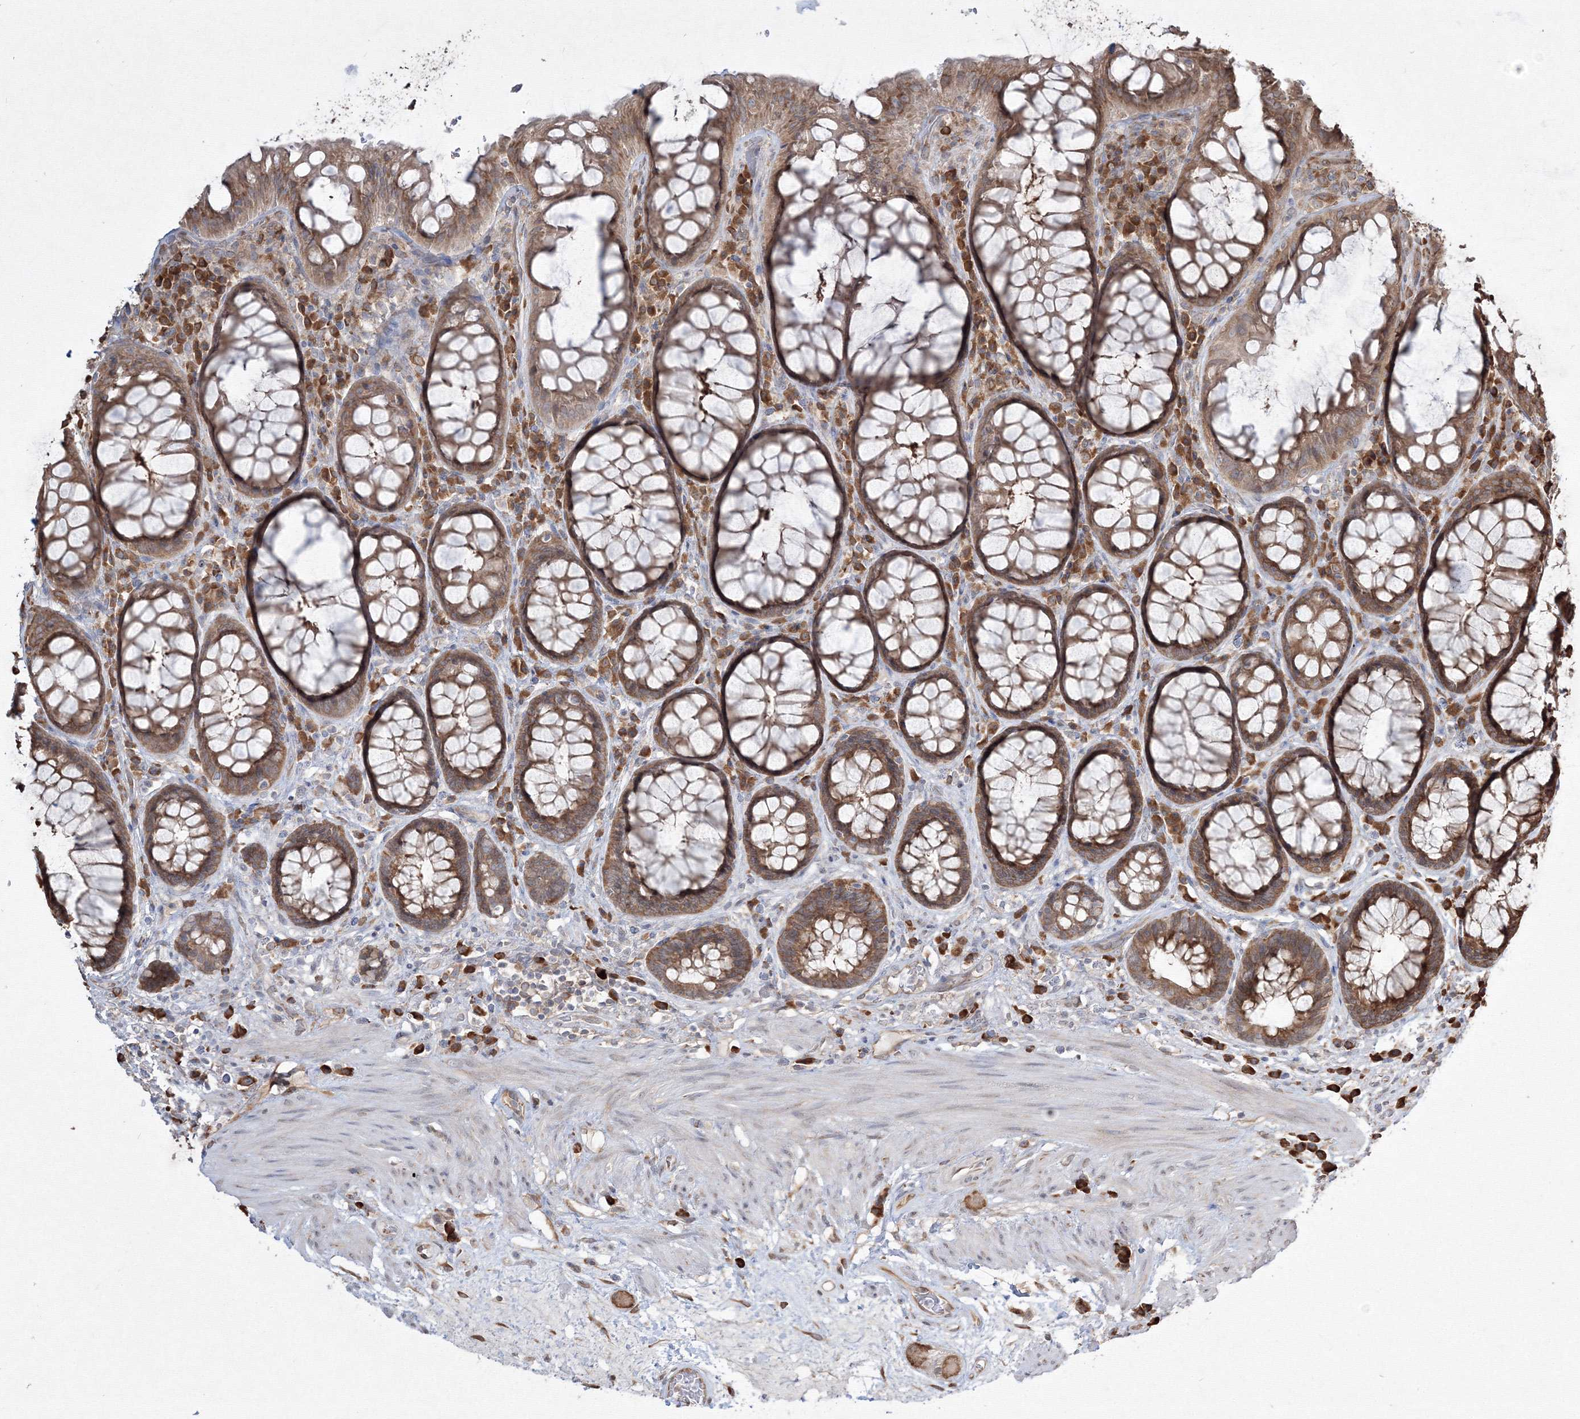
{"staining": {"intensity": "moderate", "quantity": ">75%", "location": "cytoplasmic/membranous"}, "tissue": "rectum", "cell_type": "Glandular cells", "image_type": "normal", "snomed": [{"axis": "morphology", "description": "Normal tissue, NOS"}, {"axis": "topography", "description": "Rectum"}], "caption": "Protein staining by immunohistochemistry shows moderate cytoplasmic/membranous positivity in approximately >75% of glandular cells in unremarkable rectum.", "gene": "FBXL8", "patient": {"sex": "male", "age": 64}}